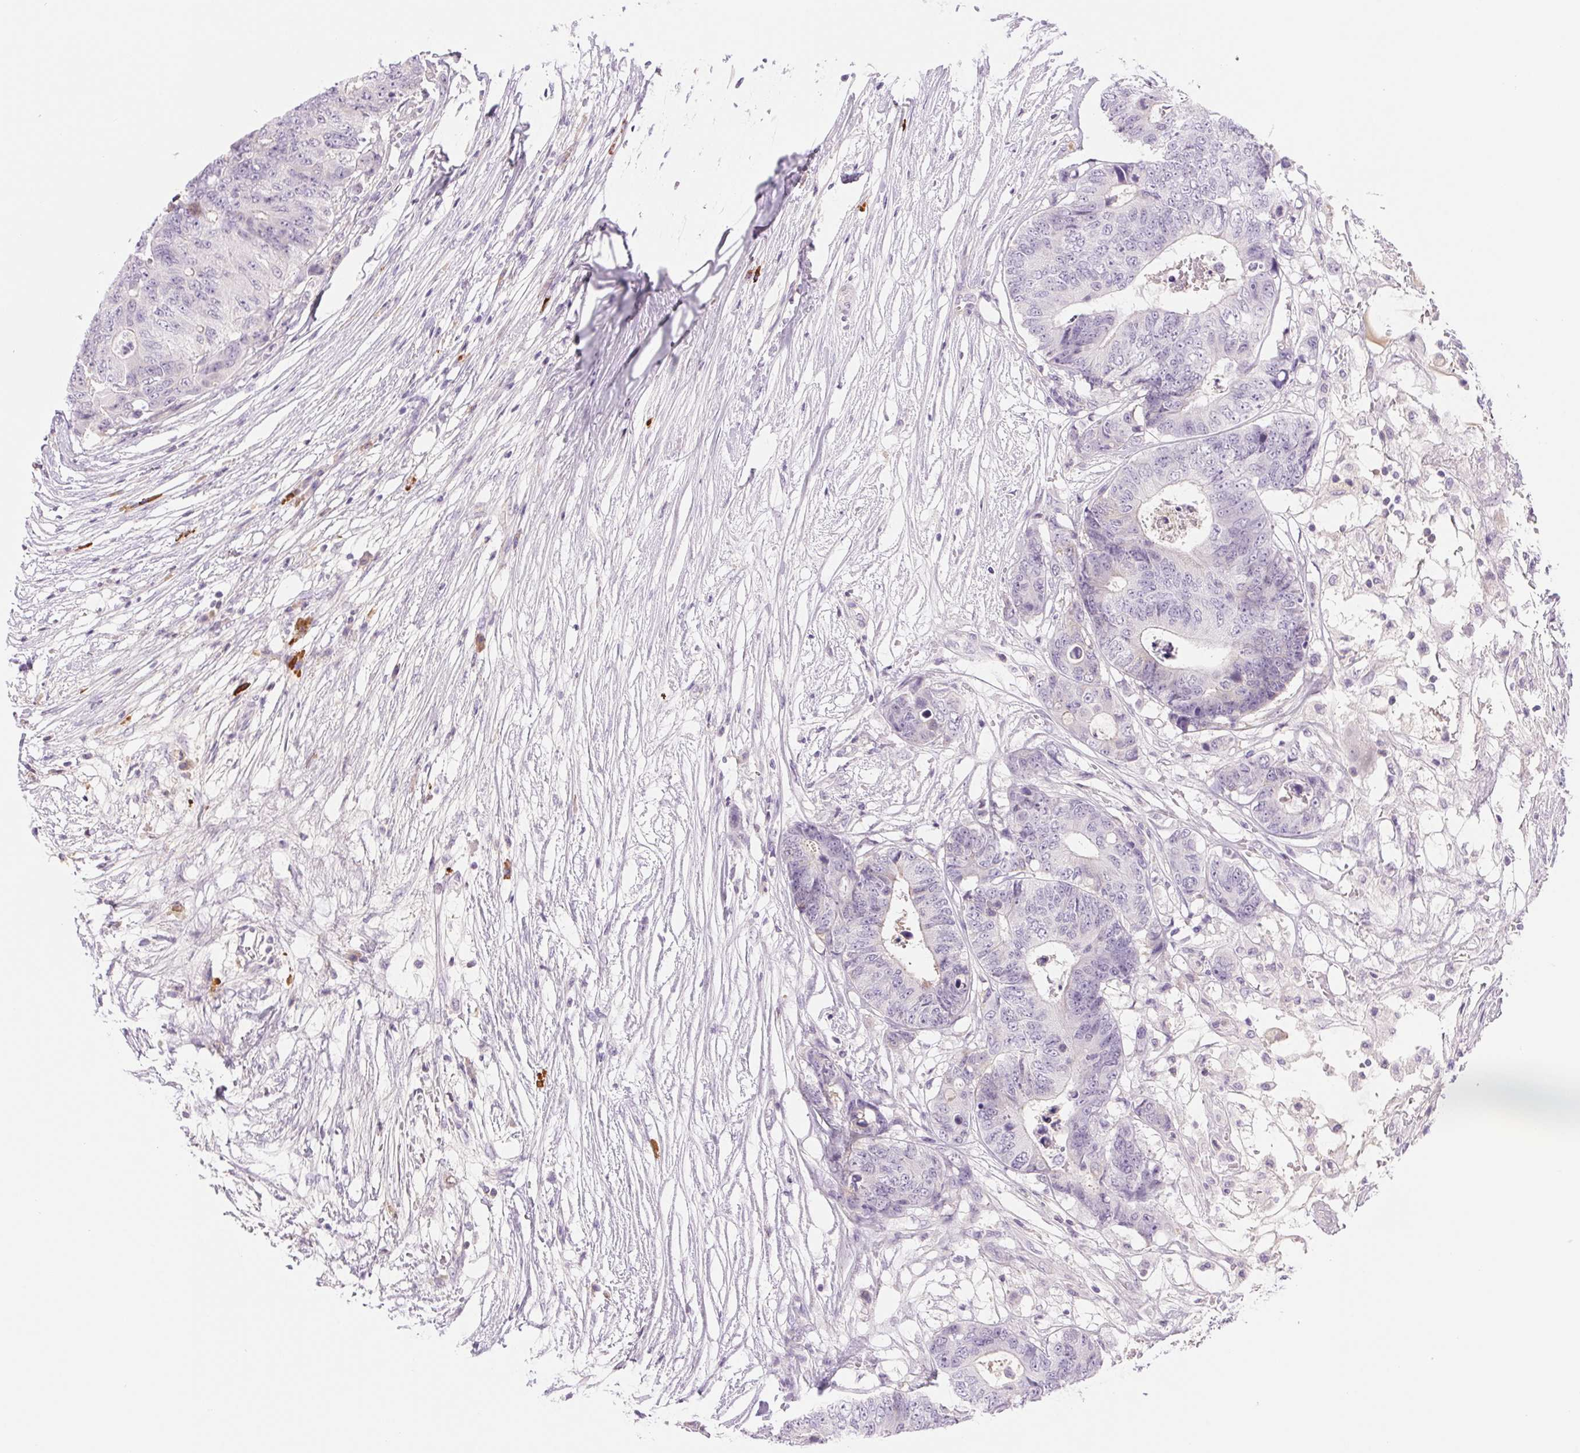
{"staining": {"intensity": "negative", "quantity": "none", "location": "none"}, "tissue": "colorectal cancer", "cell_type": "Tumor cells", "image_type": "cancer", "snomed": [{"axis": "morphology", "description": "Adenocarcinoma, NOS"}, {"axis": "topography", "description": "Colon"}], "caption": "An image of adenocarcinoma (colorectal) stained for a protein demonstrates no brown staining in tumor cells.", "gene": "IFIT1B", "patient": {"sex": "female", "age": 48}}